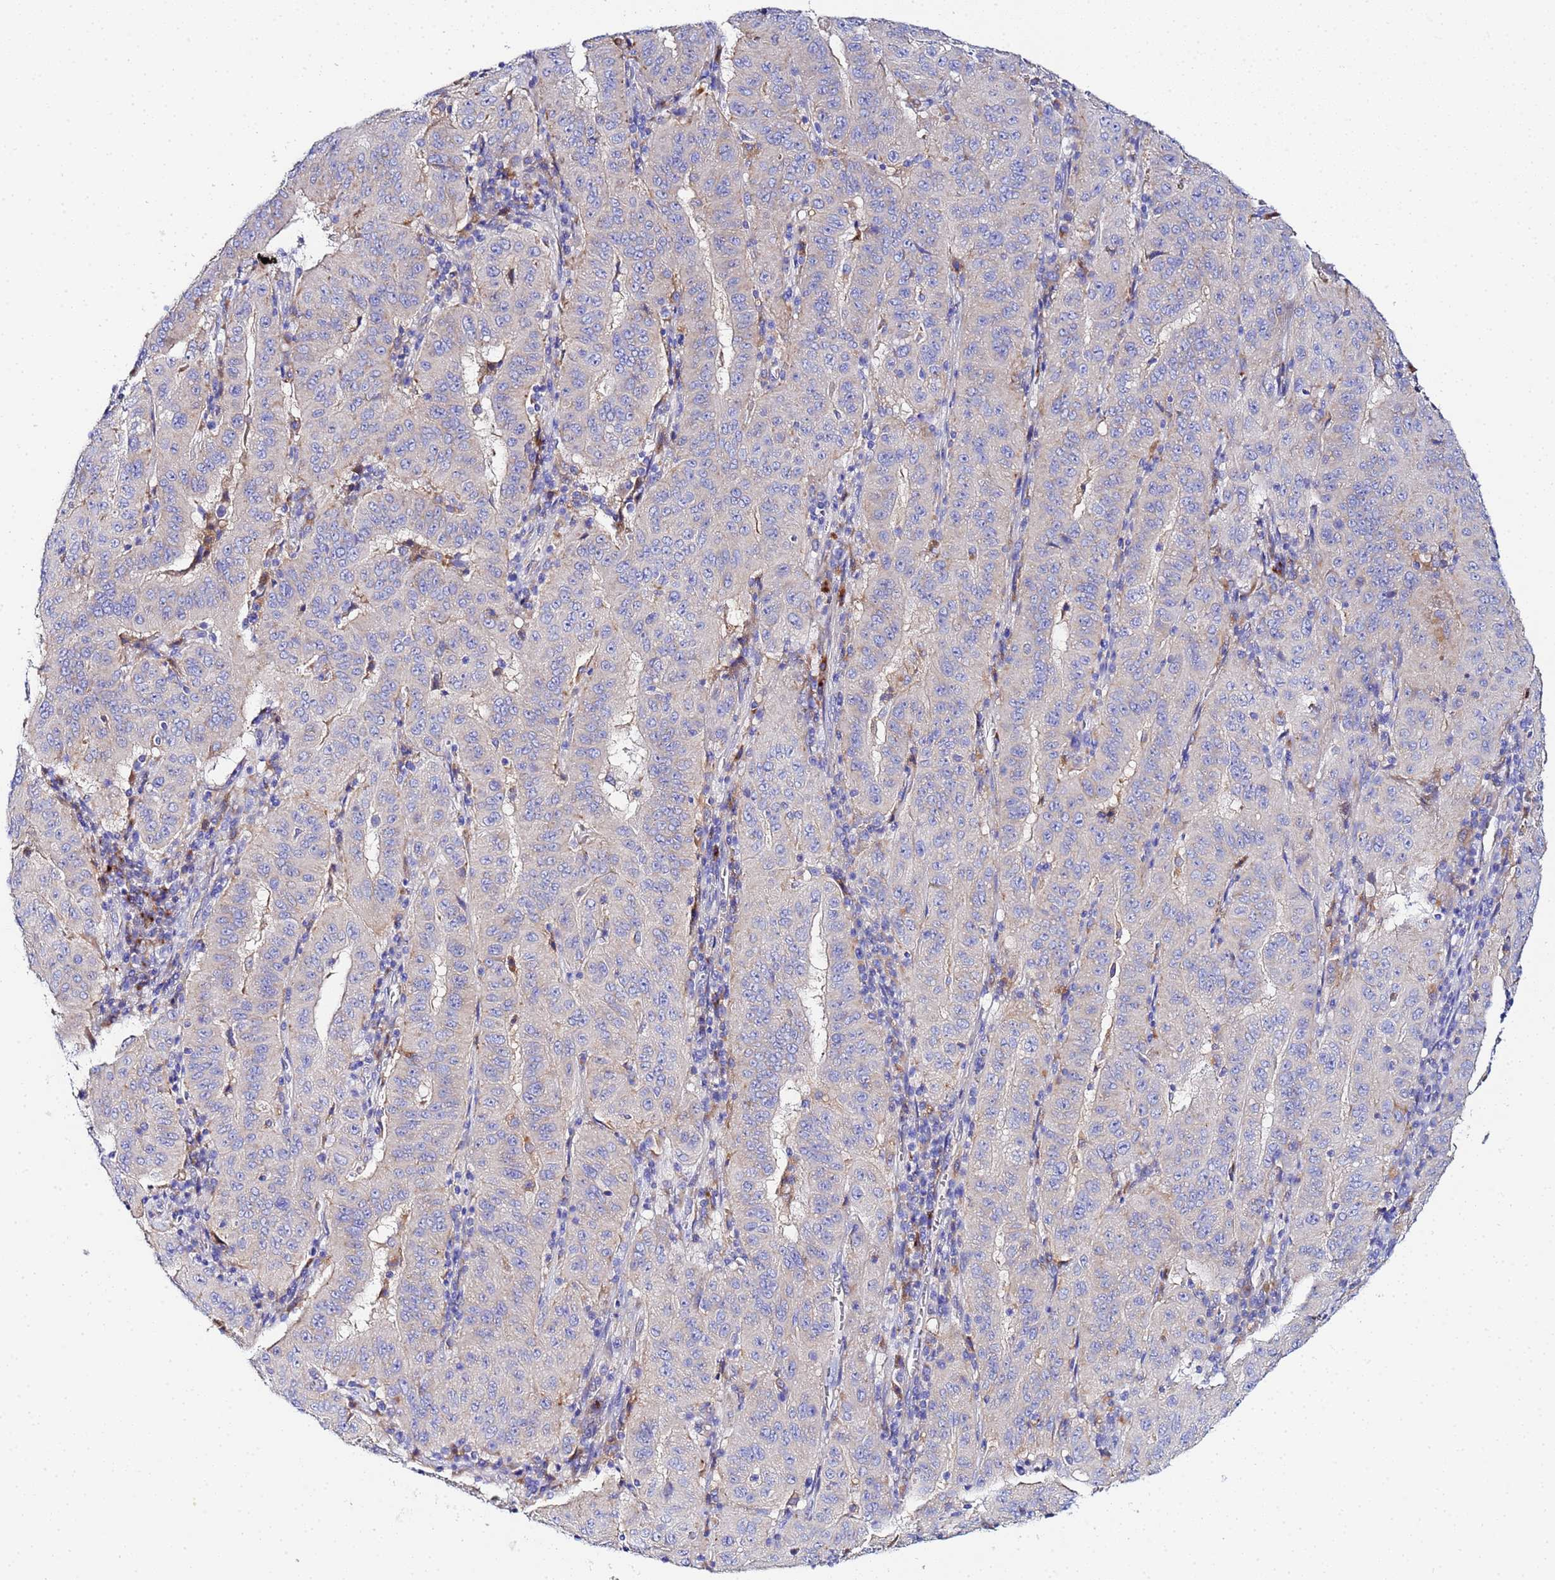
{"staining": {"intensity": "weak", "quantity": "<25%", "location": "cytoplasmic/membranous"}, "tissue": "pancreatic cancer", "cell_type": "Tumor cells", "image_type": "cancer", "snomed": [{"axis": "morphology", "description": "Adenocarcinoma, NOS"}, {"axis": "topography", "description": "Pancreas"}], "caption": "Pancreatic cancer stained for a protein using immunohistochemistry (IHC) displays no staining tumor cells.", "gene": "VTI1B", "patient": {"sex": "male", "age": 63}}